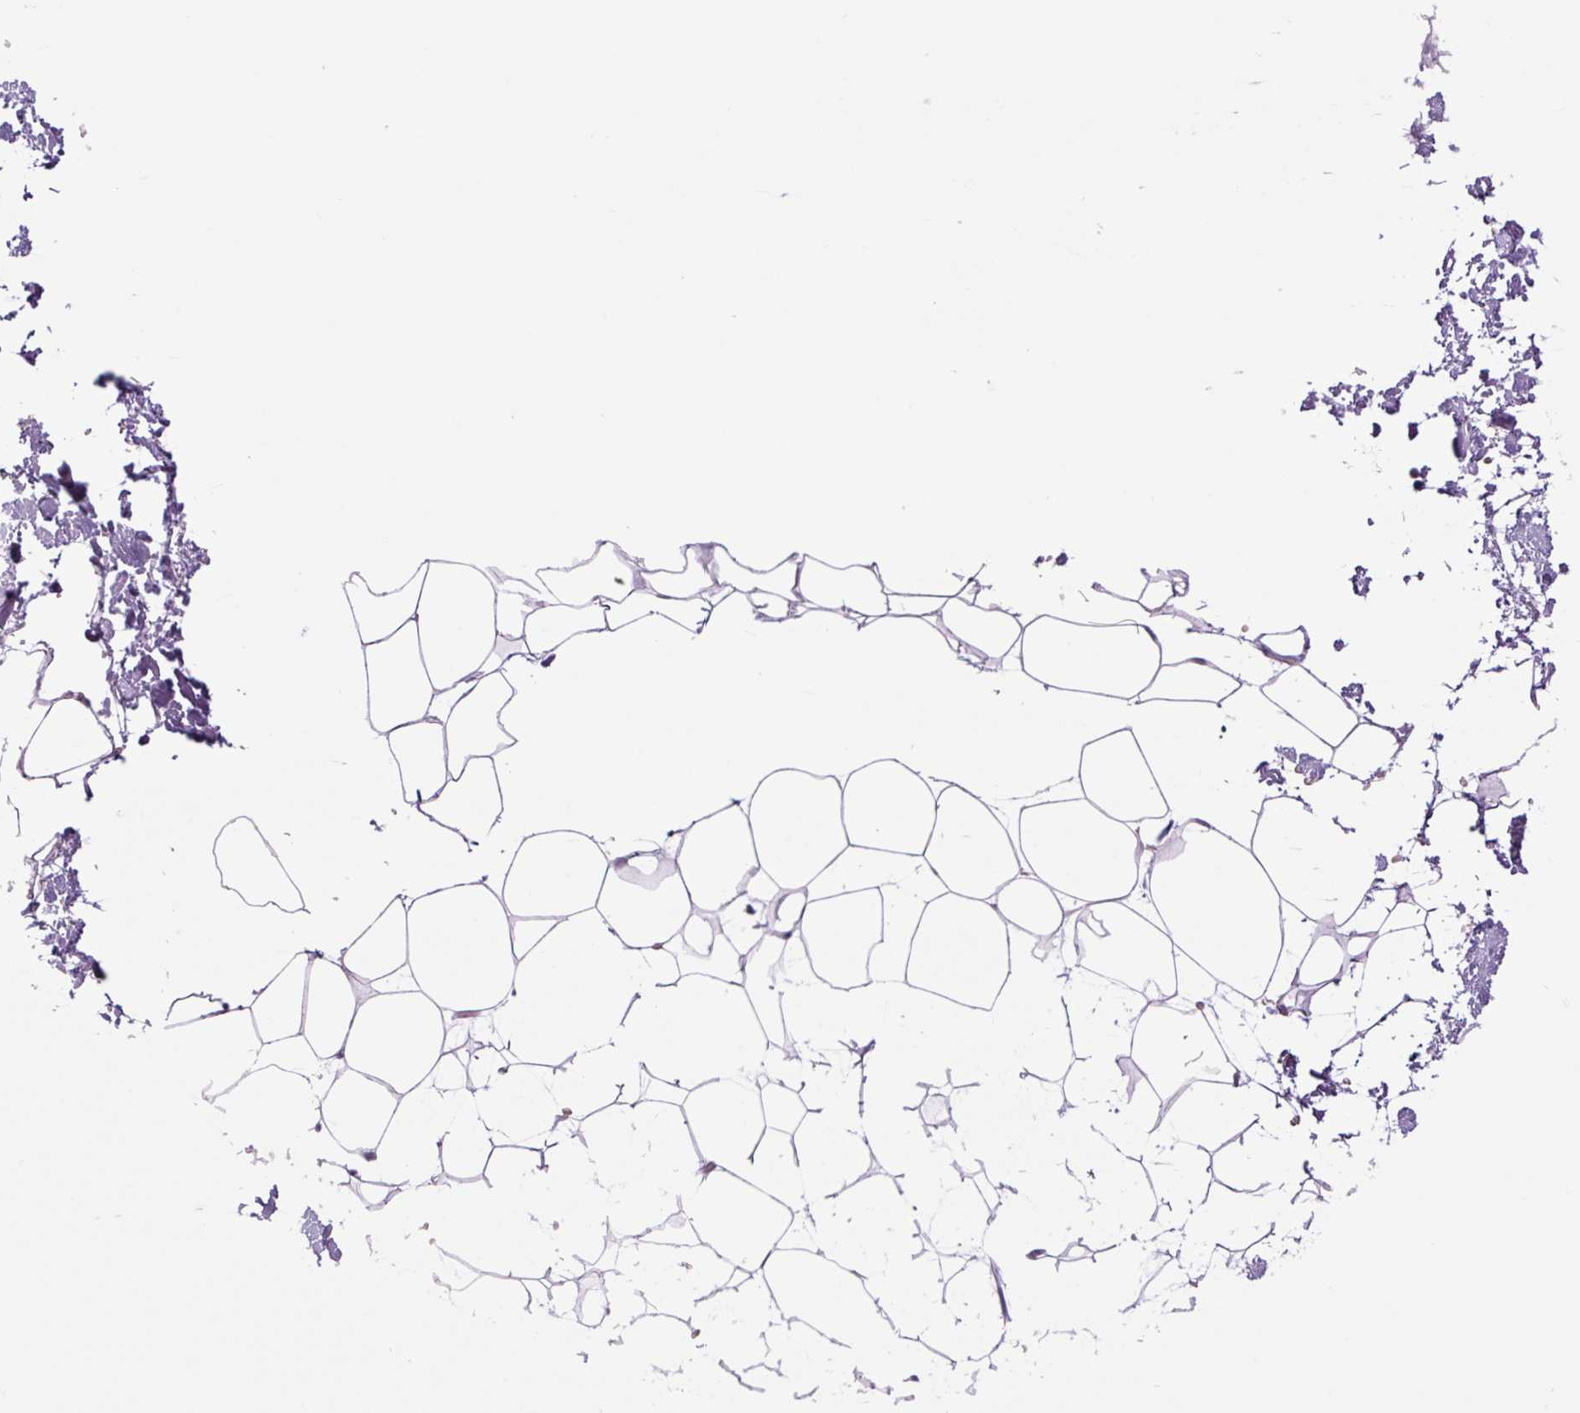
{"staining": {"intensity": "negative", "quantity": "none", "location": "none"}, "tissue": "adipose tissue", "cell_type": "Adipocytes", "image_type": "normal", "snomed": [{"axis": "morphology", "description": "Normal tissue, NOS"}, {"axis": "topography", "description": "Skin"}, {"axis": "topography", "description": "Peripheral nerve tissue"}], "caption": "Image shows no significant protein positivity in adipocytes of normal adipose tissue.", "gene": "TFF2", "patient": {"sex": "female", "age": 56}}